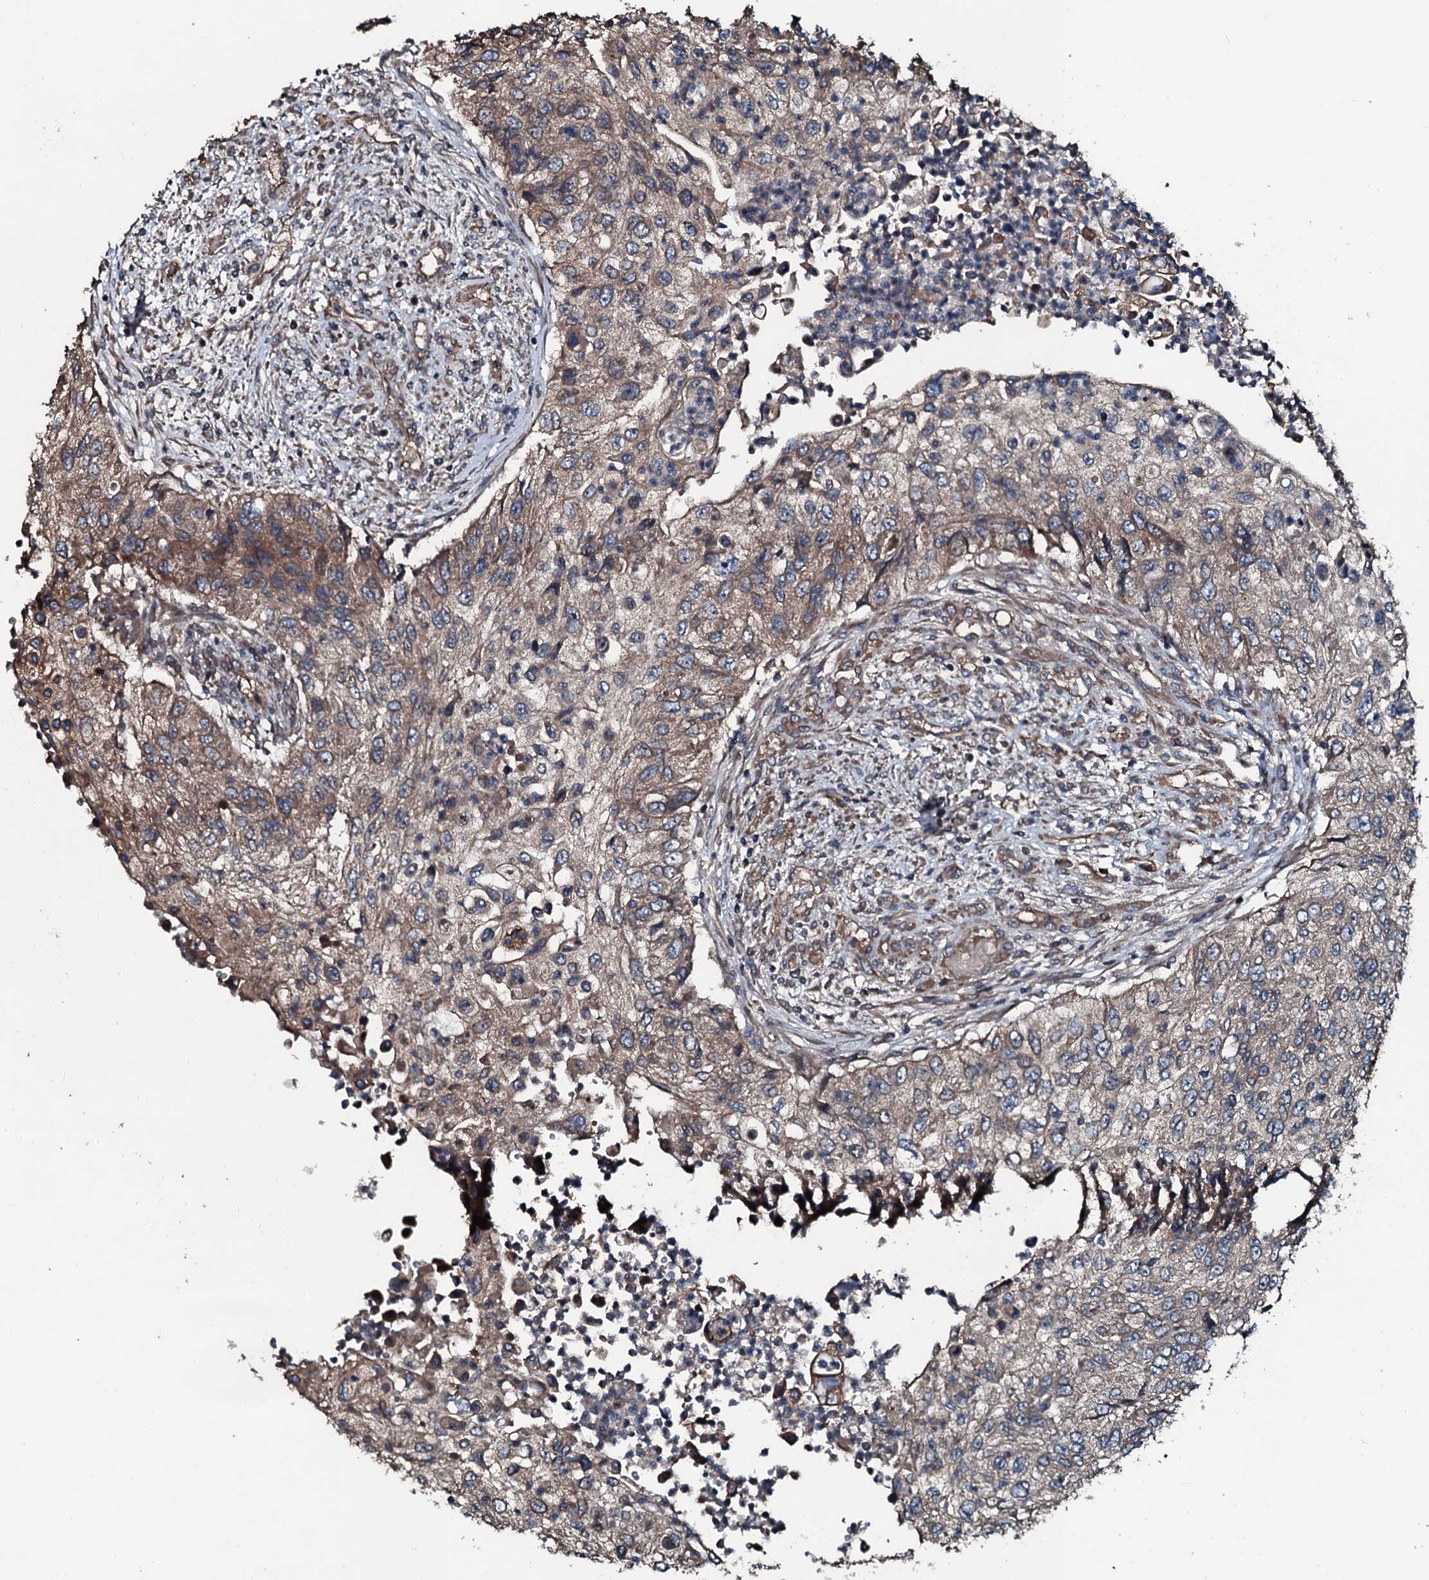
{"staining": {"intensity": "moderate", "quantity": "25%-75%", "location": "cytoplasmic/membranous"}, "tissue": "urothelial cancer", "cell_type": "Tumor cells", "image_type": "cancer", "snomed": [{"axis": "morphology", "description": "Urothelial carcinoma, High grade"}, {"axis": "topography", "description": "Urinary bladder"}], "caption": "High-magnification brightfield microscopy of urothelial cancer stained with DAB (3,3'-diaminobenzidine) (brown) and counterstained with hematoxylin (blue). tumor cells exhibit moderate cytoplasmic/membranous expression is identified in approximately25%-75% of cells. Immunohistochemistry (ihc) stains the protein of interest in brown and the nuclei are stained blue.", "gene": "AARS1", "patient": {"sex": "female", "age": 60}}